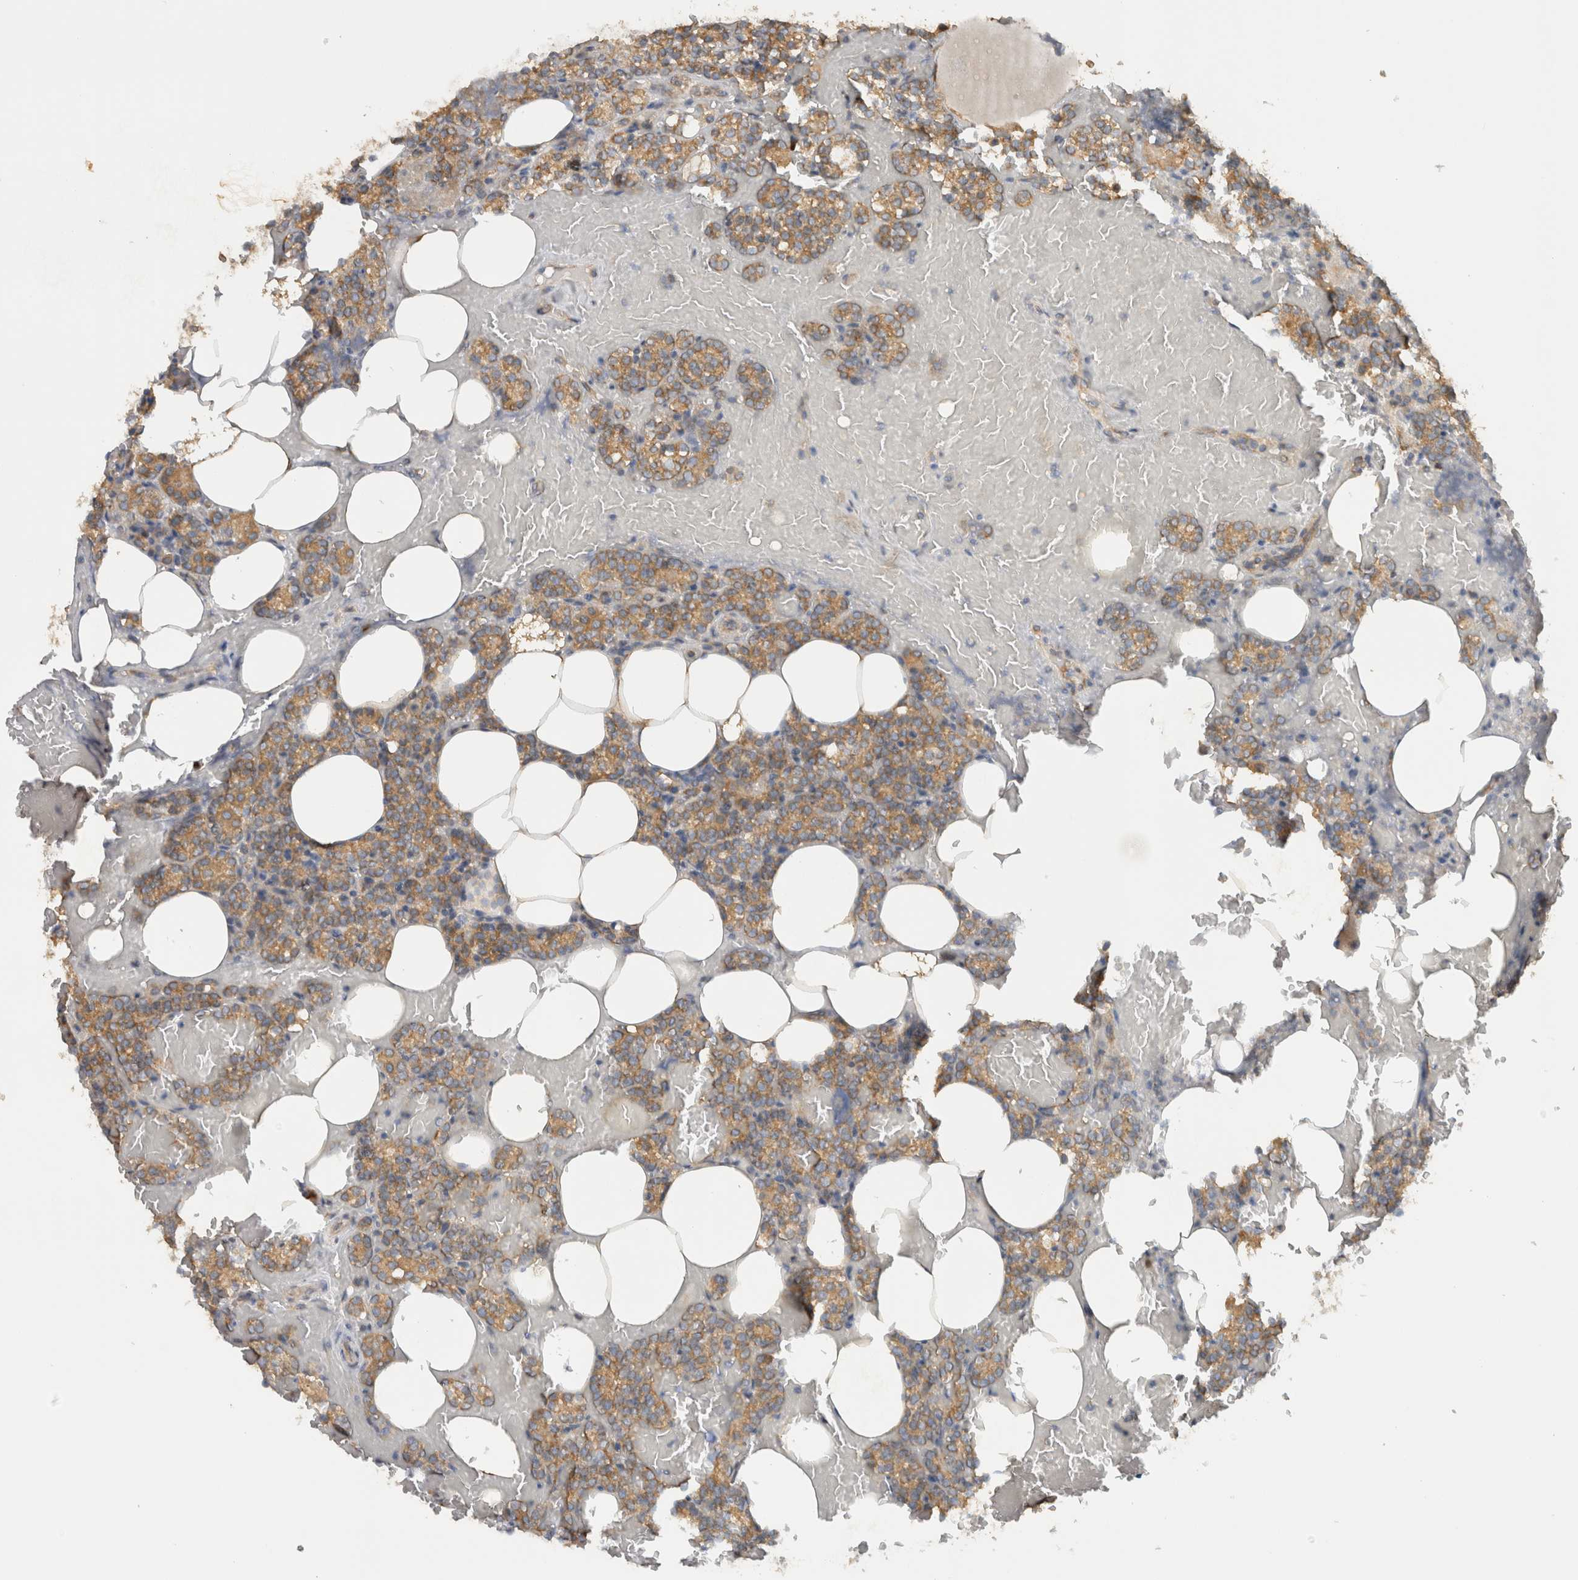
{"staining": {"intensity": "moderate", "quantity": "25%-75%", "location": "cytoplasmic/membranous"}, "tissue": "parathyroid gland", "cell_type": "Glandular cells", "image_type": "normal", "snomed": [{"axis": "morphology", "description": "Normal tissue, NOS"}, {"axis": "topography", "description": "Parathyroid gland"}], "caption": "Moderate cytoplasmic/membranous positivity for a protein is present in approximately 25%-75% of glandular cells of unremarkable parathyroid gland using immunohistochemistry.", "gene": "PUM1", "patient": {"sex": "female", "age": 78}}